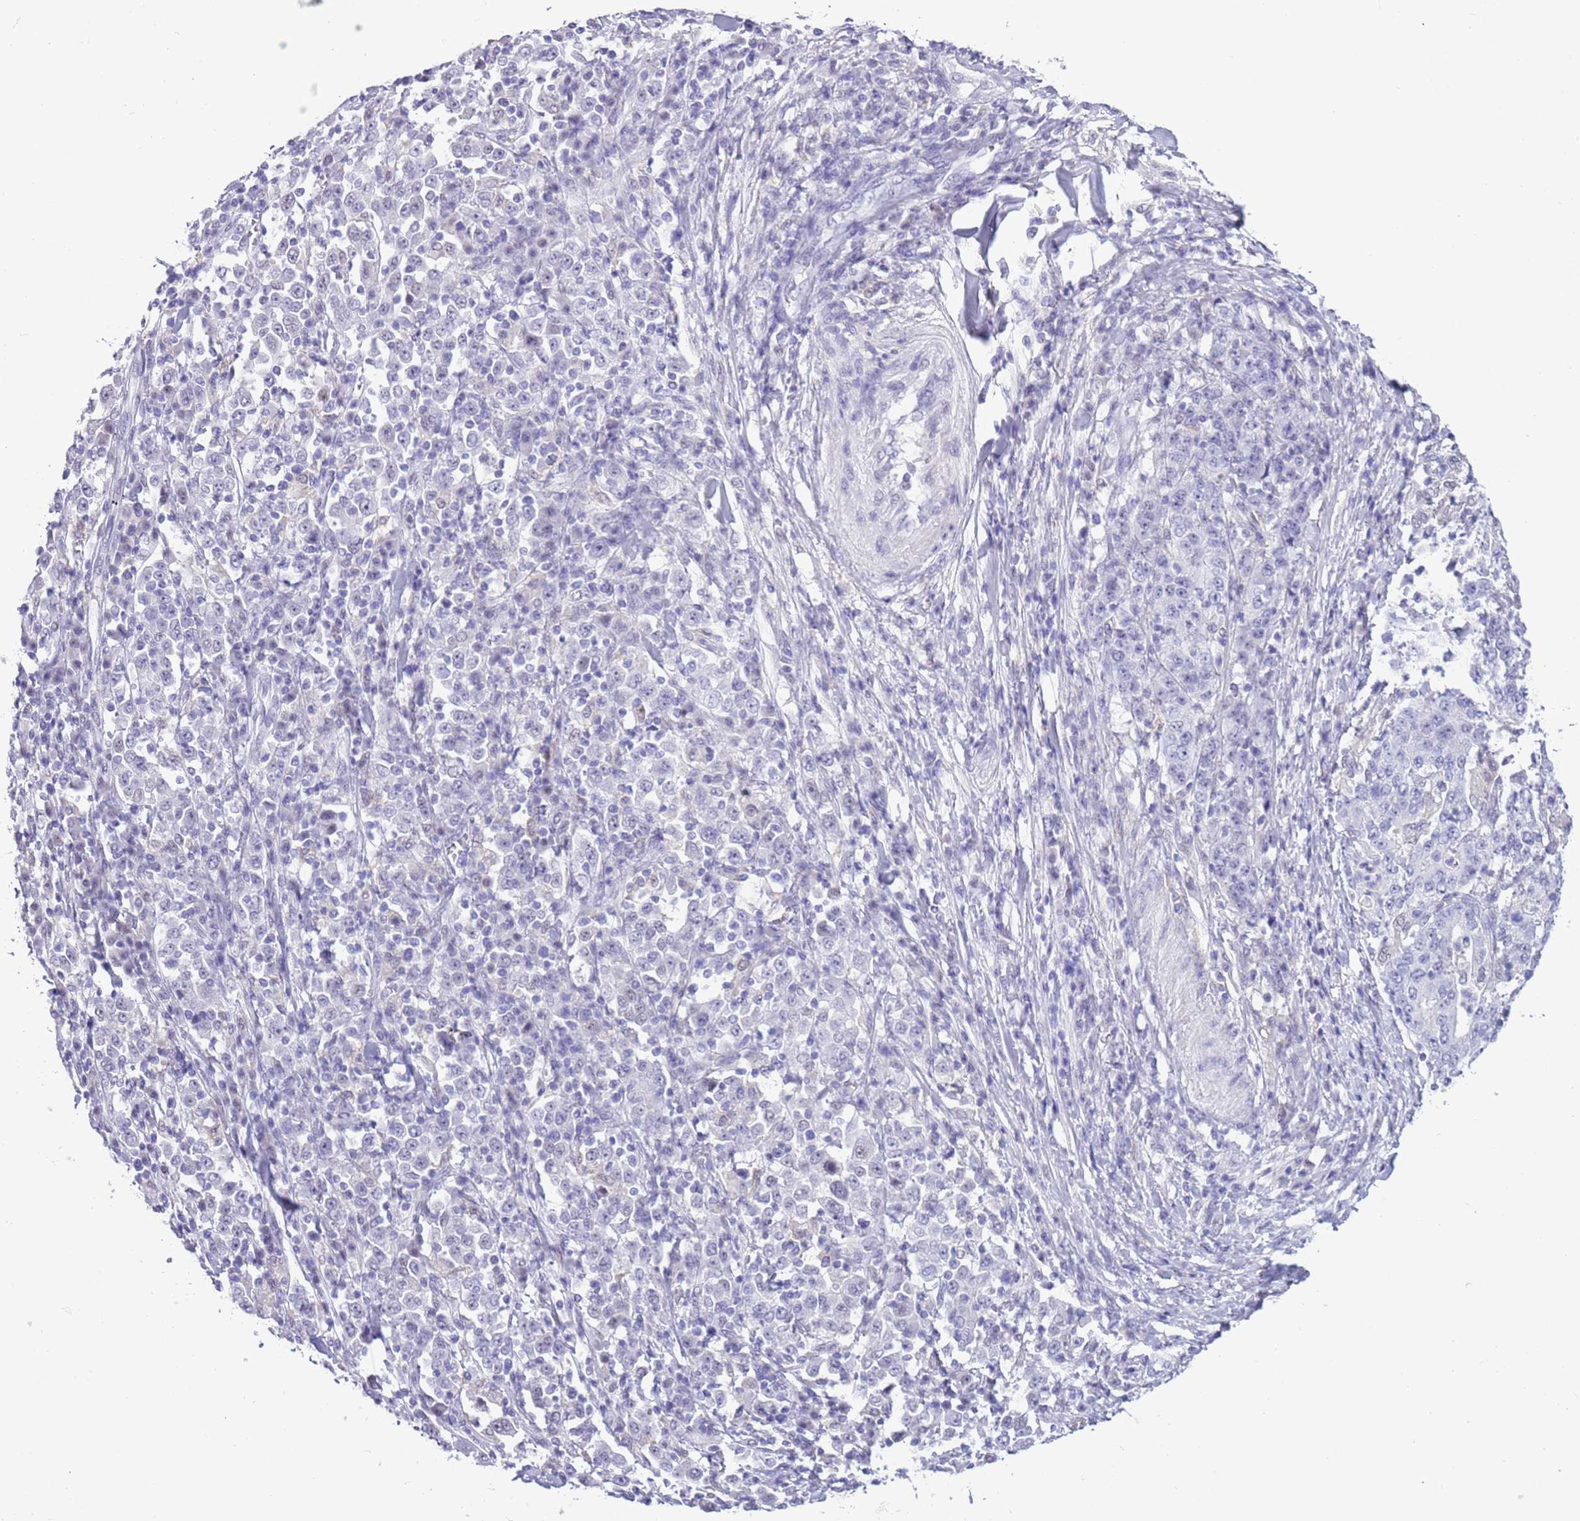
{"staining": {"intensity": "negative", "quantity": "none", "location": "none"}, "tissue": "stomach cancer", "cell_type": "Tumor cells", "image_type": "cancer", "snomed": [{"axis": "morphology", "description": "Normal tissue, NOS"}, {"axis": "morphology", "description": "Adenocarcinoma, NOS"}, {"axis": "topography", "description": "Stomach, upper"}, {"axis": "topography", "description": "Stomach"}], "caption": "Micrograph shows no significant protein expression in tumor cells of stomach cancer (adenocarcinoma).", "gene": "PPP1R17", "patient": {"sex": "male", "age": 59}}